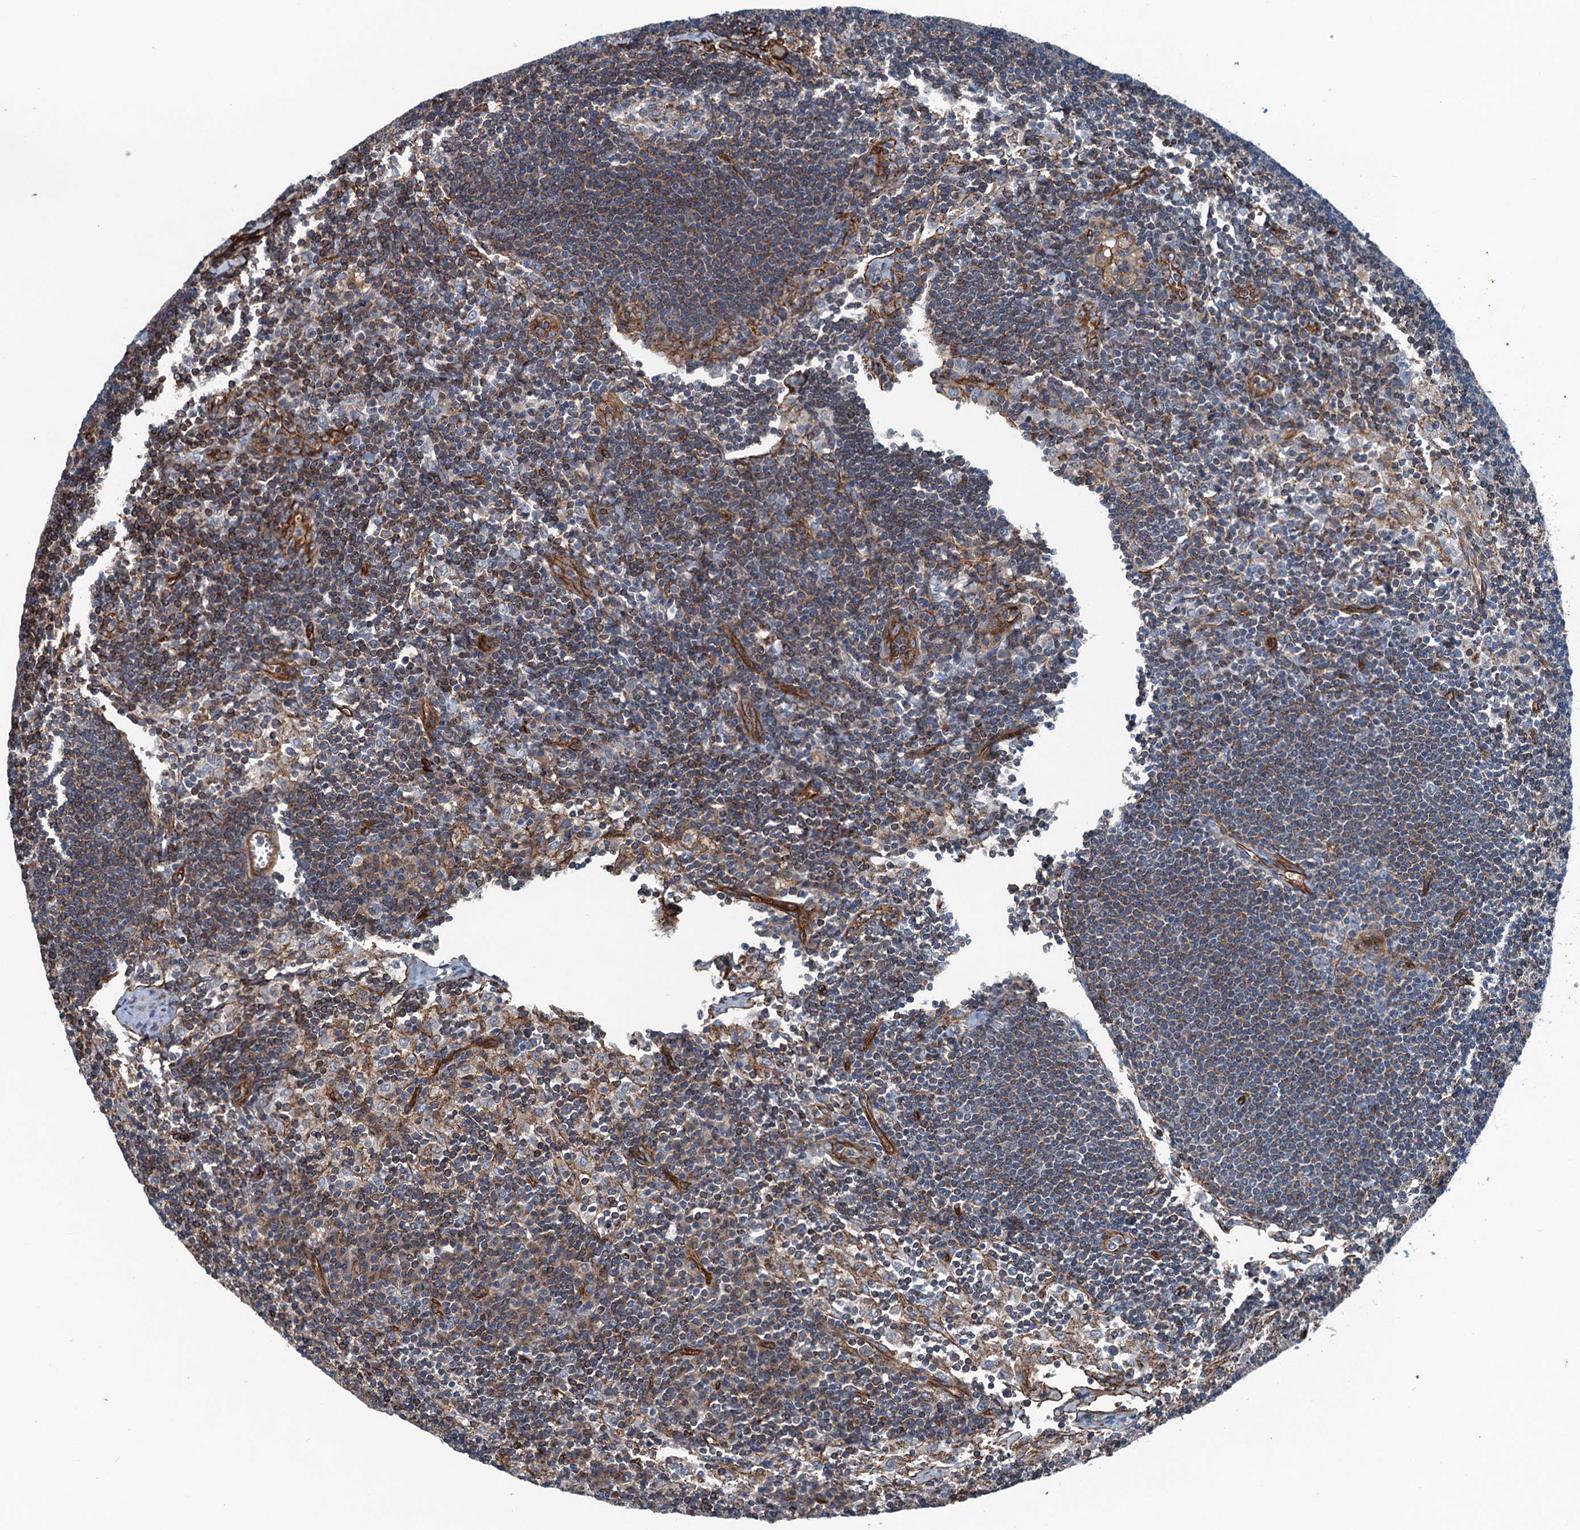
{"staining": {"intensity": "negative", "quantity": "none", "location": "none"}, "tissue": "lymph node", "cell_type": "Germinal center cells", "image_type": "normal", "snomed": [{"axis": "morphology", "description": "Normal tissue, NOS"}, {"axis": "topography", "description": "Lymph node"}], "caption": "This is an immunohistochemistry (IHC) histopathology image of normal lymph node. There is no positivity in germinal center cells.", "gene": "NMRAL1", "patient": {"sex": "male", "age": 24}}